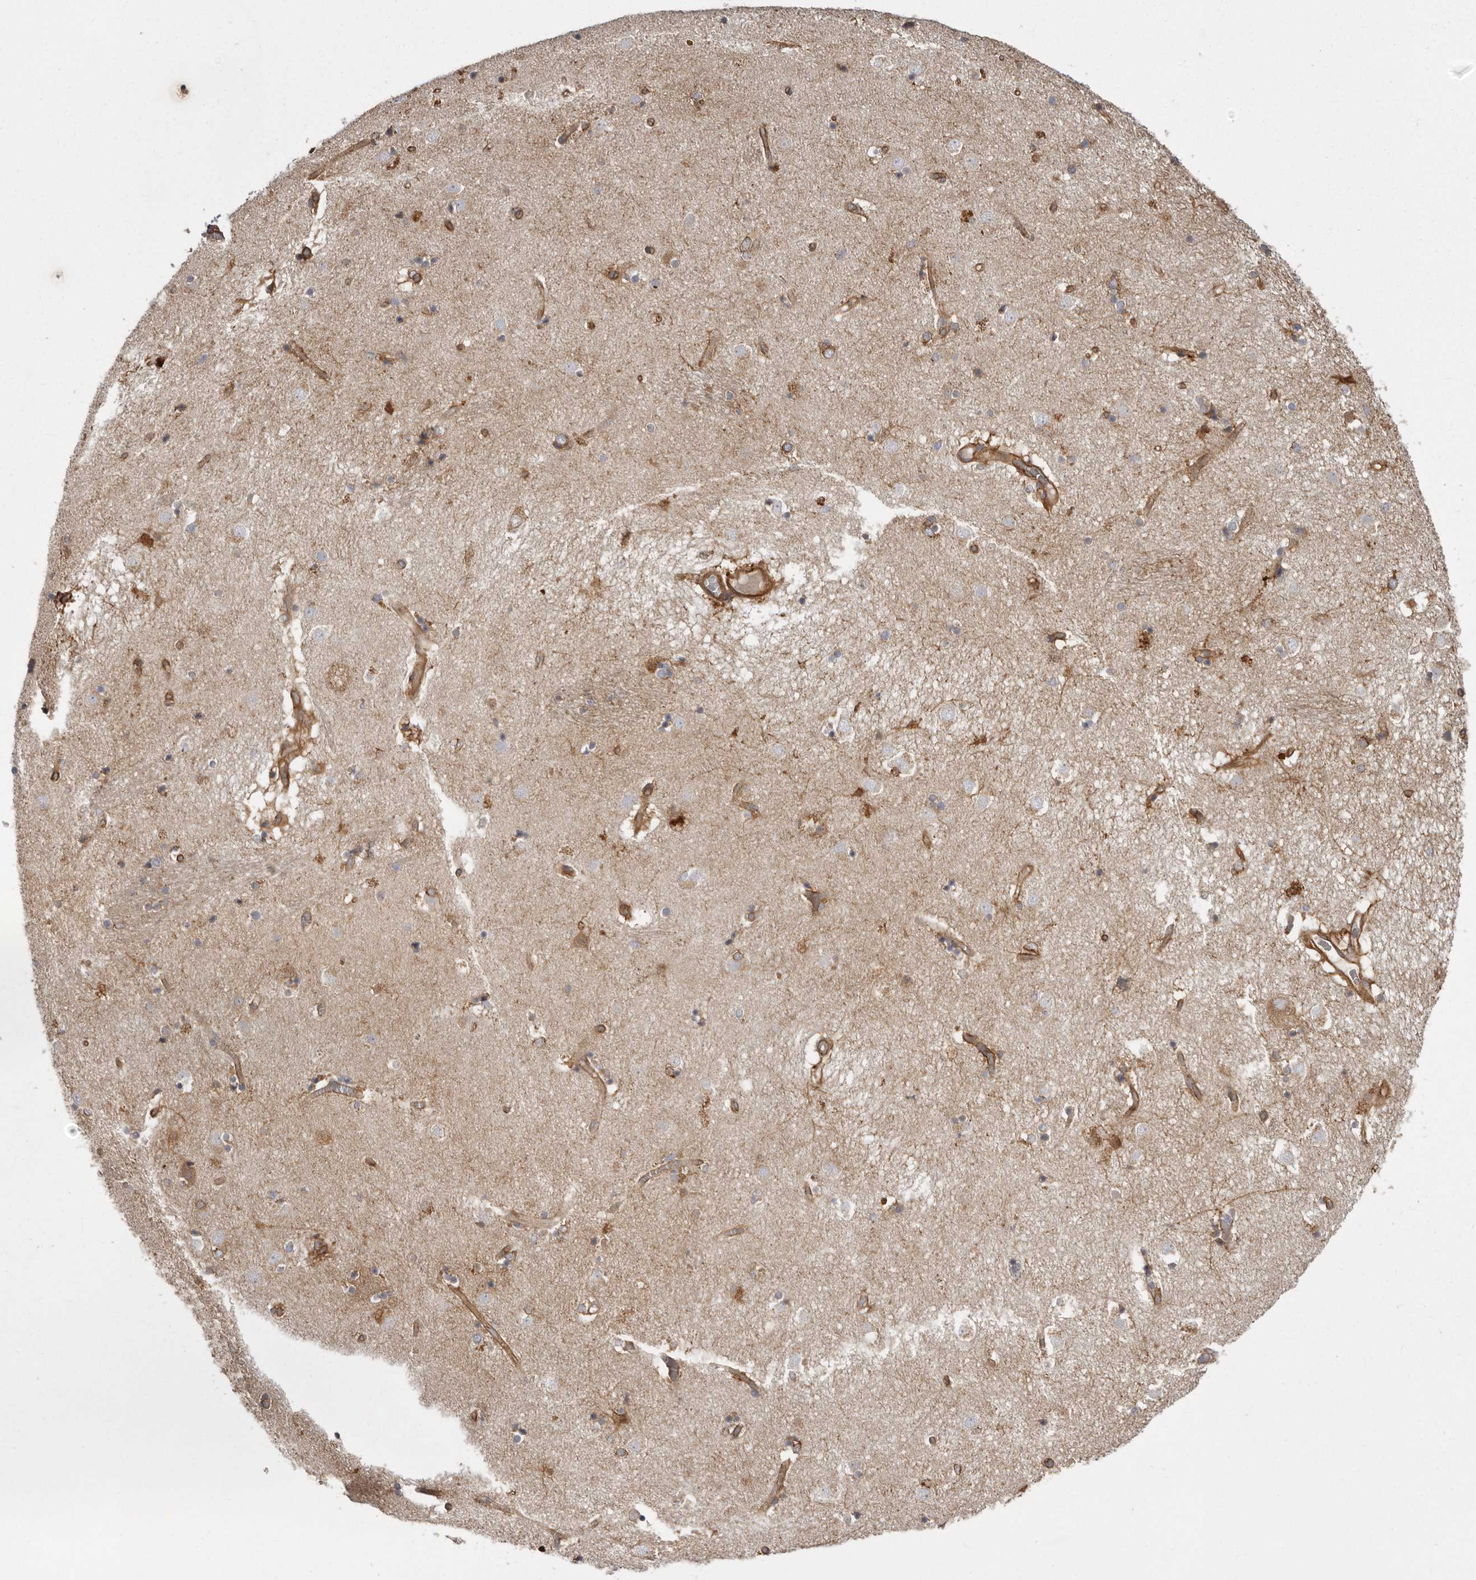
{"staining": {"intensity": "moderate", "quantity": "<25%", "location": "cytoplasmic/membranous"}, "tissue": "caudate", "cell_type": "Glial cells", "image_type": "normal", "snomed": [{"axis": "morphology", "description": "Normal tissue, NOS"}, {"axis": "topography", "description": "Lateral ventricle wall"}], "caption": "Immunohistochemical staining of benign caudate demonstrates <25% levels of moderate cytoplasmic/membranous protein staining in about <25% of glial cells. Using DAB (brown) and hematoxylin (blue) stains, captured at high magnification using brightfield microscopy.", "gene": "ENAH", "patient": {"sex": "male", "age": 70}}